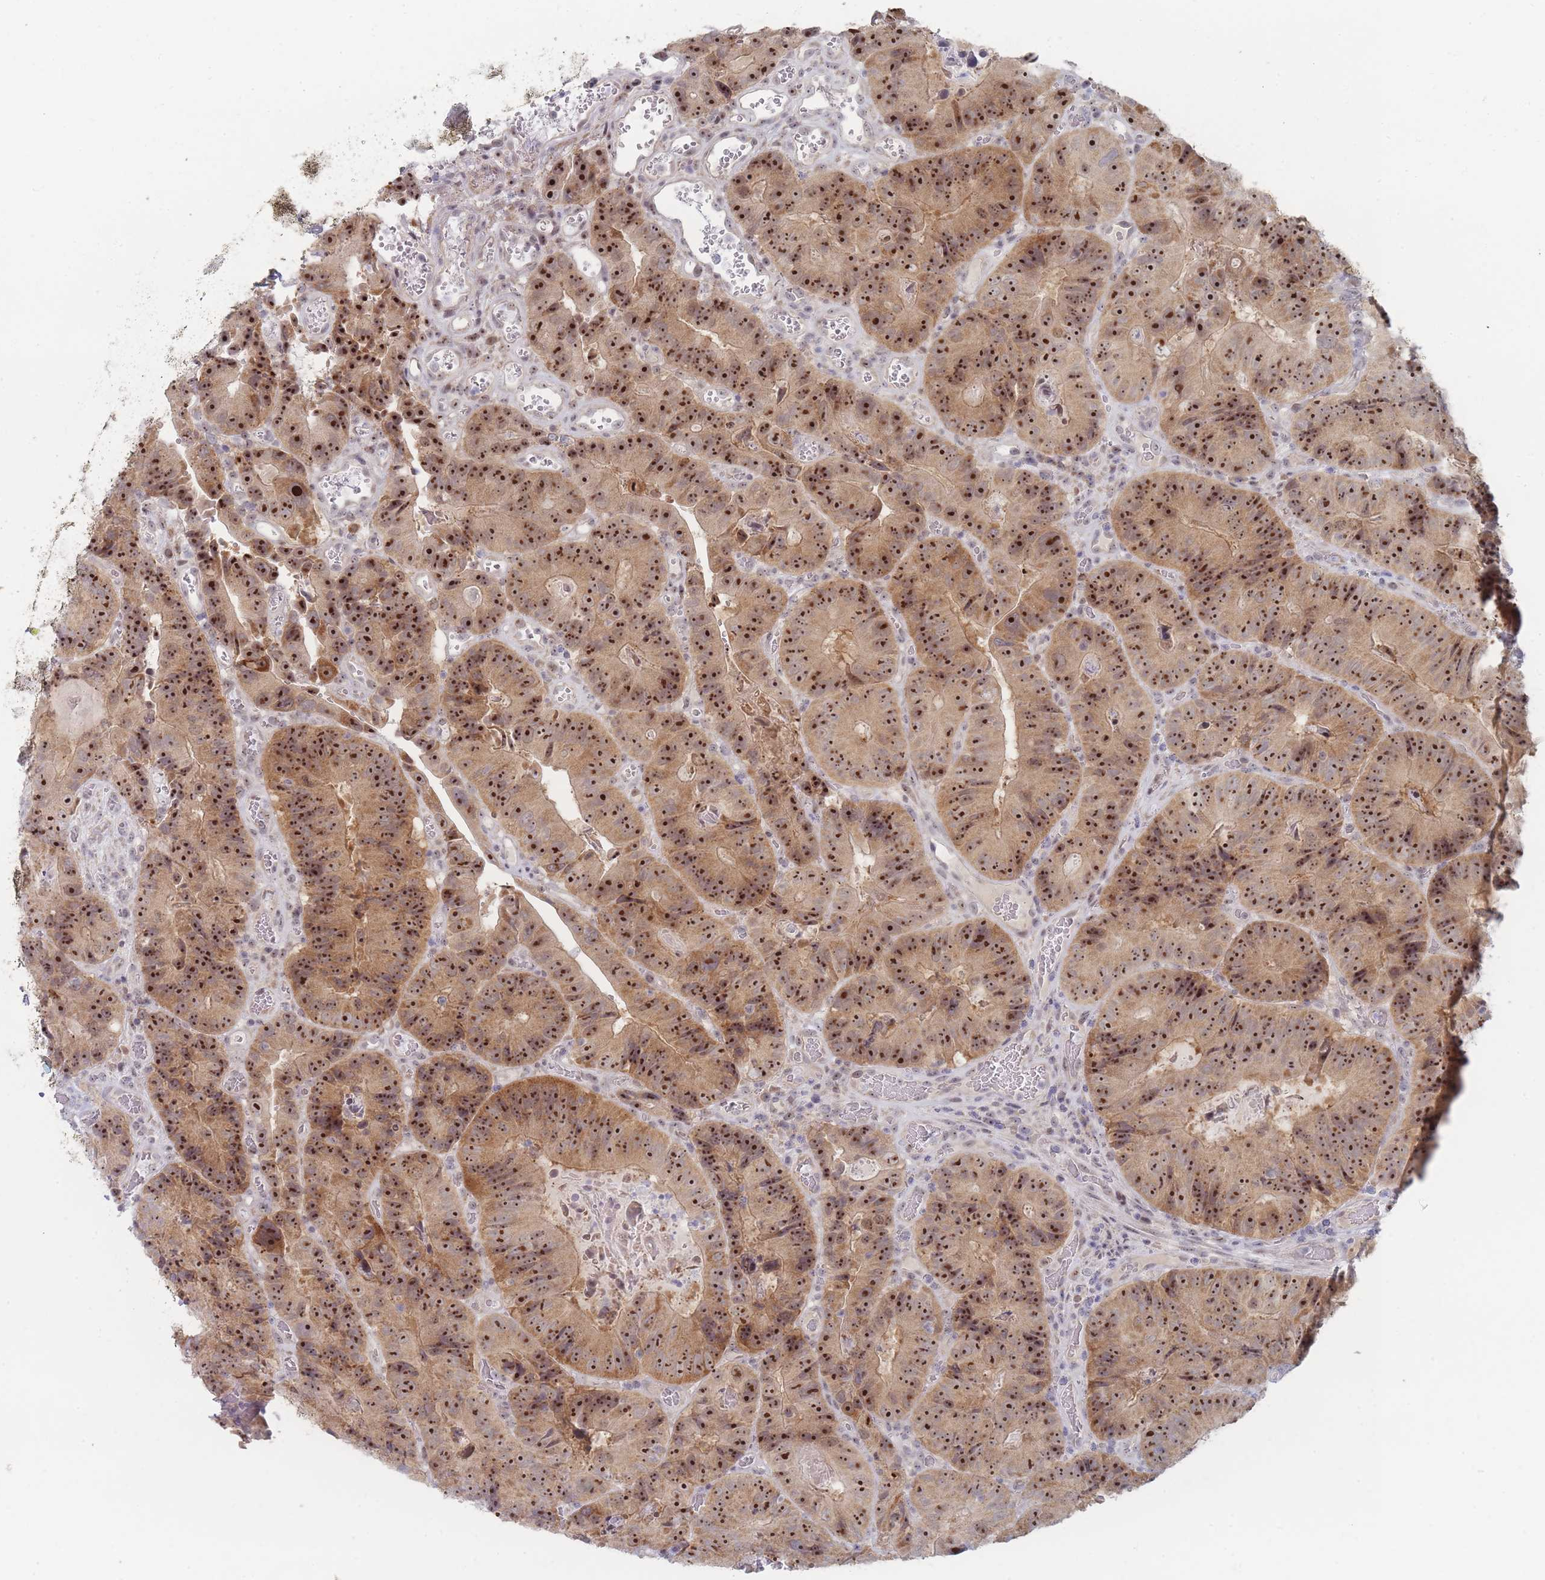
{"staining": {"intensity": "strong", "quantity": ">75%", "location": "cytoplasmic/membranous,nuclear"}, "tissue": "colorectal cancer", "cell_type": "Tumor cells", "image_type": "cancer", "snomed": [{"axis": "morphology", "description": "Adenocarcinoma, NOS"}, {"axis": "topography", "description": "Colon"}], "caption": "Immunohistochemistry image of human colorectal cancer (adenocarcinoma) stained for a protein (brown), which shows high levels of strong cytoplasmic/membranous and nuclear staining in approximately >75% of tumor cells.", "gene": "RNF8", "patient": {"sex": "female", "age": 86}}